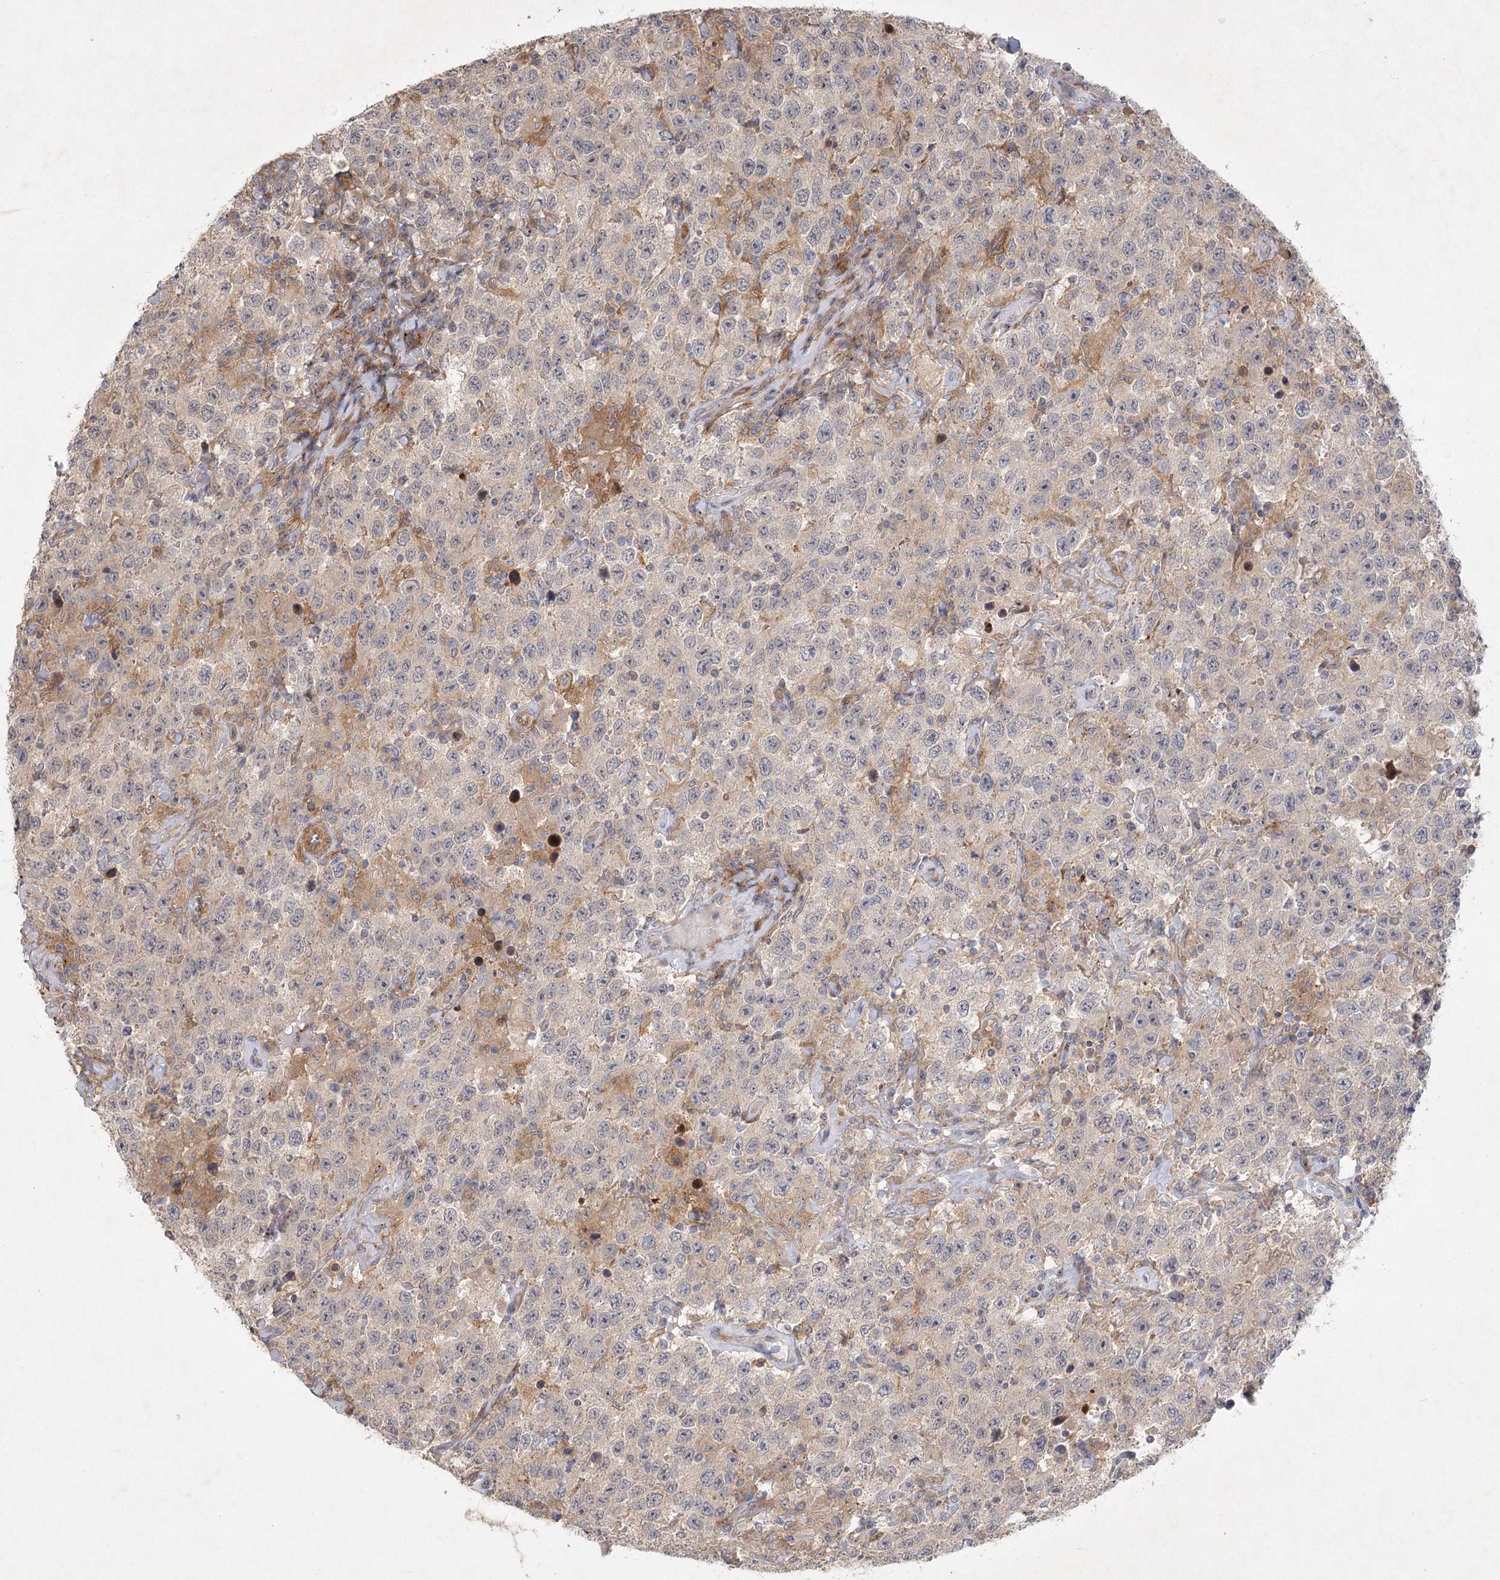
{"staining": {"intensity": "weak", "quantity": "<25%", "location": "cytoplasmic/membranous"}, "tissue": "testis cancer", "cell_type": "Tumor cells", "image_type": "cancer", "snomed": [{"axis": "morphology", "description": "Seminoma, NOS"}, {"axis": "topography", "description": "Testis"}], "caption": "Protein analysis of seminoma (testis) demonstrates no significant staining in tumor cells. Brightfield microscopy of immunohistochemistry (IHC) stained with DAB (brown) and hematoxylin (blue), captured at high magnification.", "gene": "FAM110C", "patient": {"sex": "male", "age": 41}}